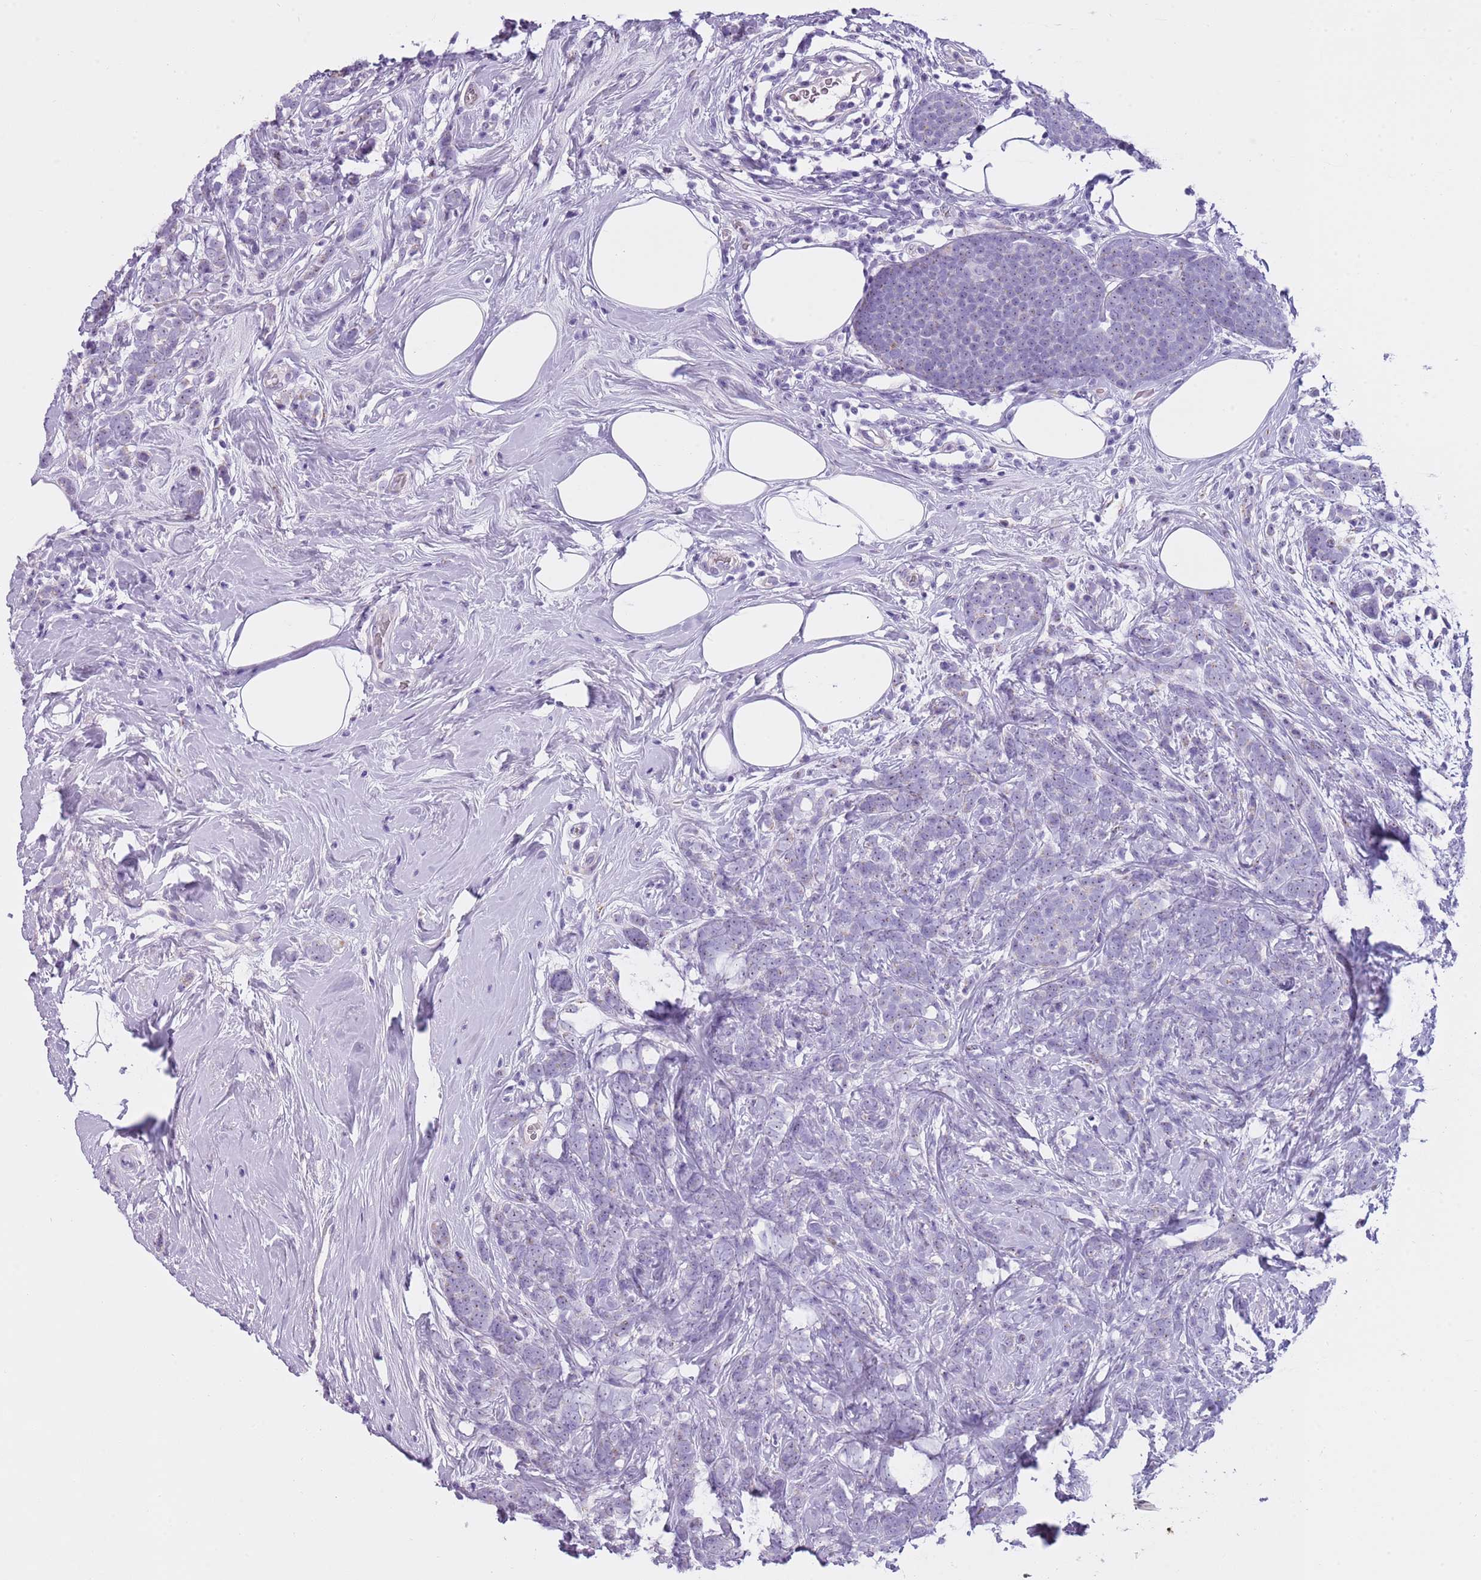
{"staining": {"intensity": "negative", "quantity": "none", "location": "none"}, "tissue": "breast cancer", "cell_type": "Tumor cells", "image_type": "cancer", "snomed": [{"axis": "morphology", "description": "Lobular carcinoma"}, {"axis": "topography", "description": "Breast"}], "caption": "Micrograph shows no protein positivity in tumor cells of breast cancer (lobular carcinoma) tissue.", "gene": "NBPF6", "patient": {"sex": "female", "age": 58}}